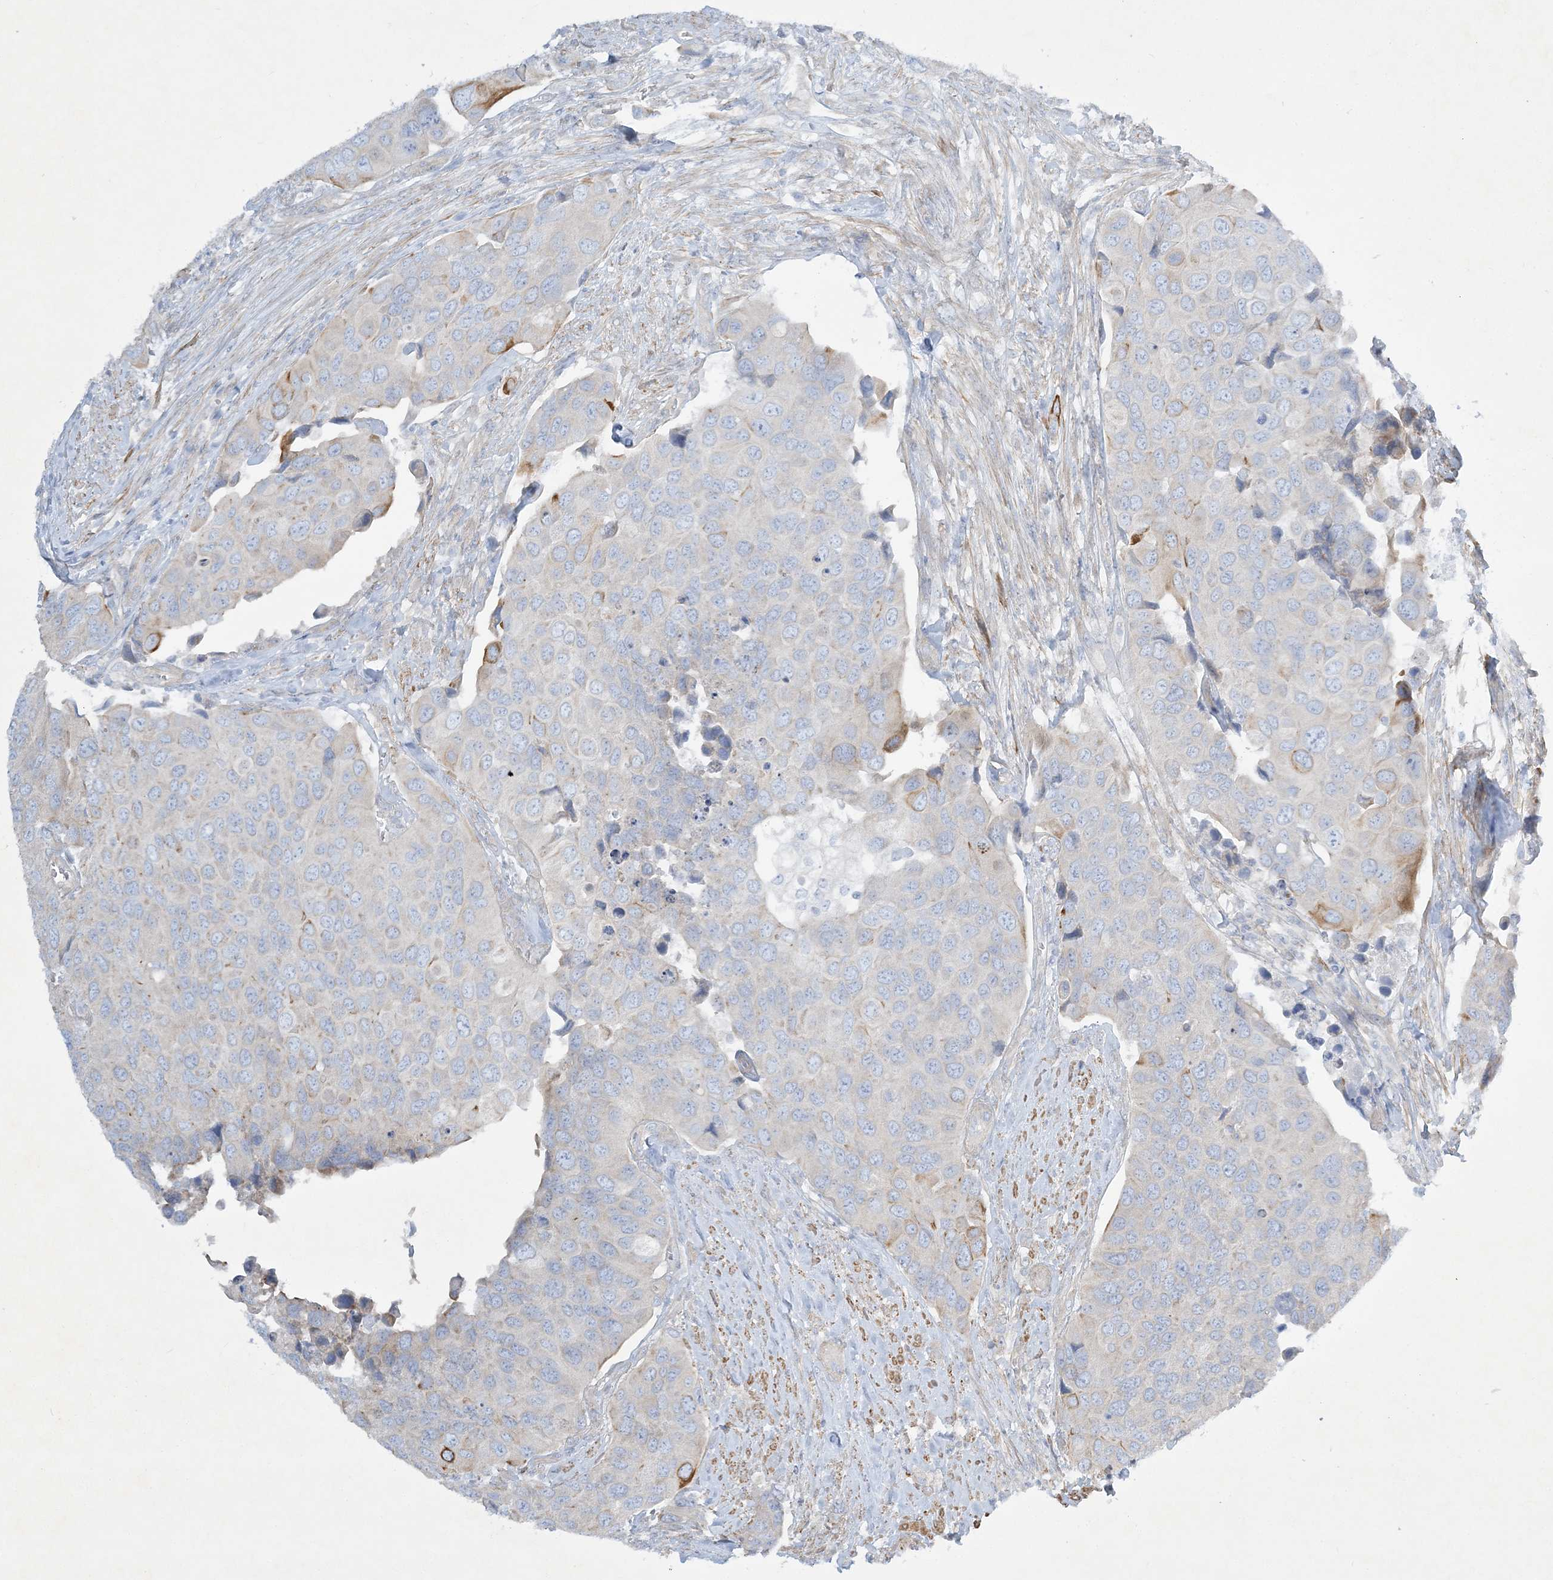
{"staining": {"intensity": "negative", "quantity": "none", "location": "none"}, "tissue": "urothelial cancer", "cell_type": "Tumor cells", "image_type": "cancer", "snomed": [{"axis": "morphology", "description": "Urothelial carcinoma, High grade"}, {"axis": "topography", "description": "Urinary bladder"}], "caption": "DAB immunohistochemical staining of human urothelial cancer exhibits no significant expression in tumor cells. (DAB IHC, high magnification).", "gene": "FARSB", "patient": {"sex": "male", "age": 74}}